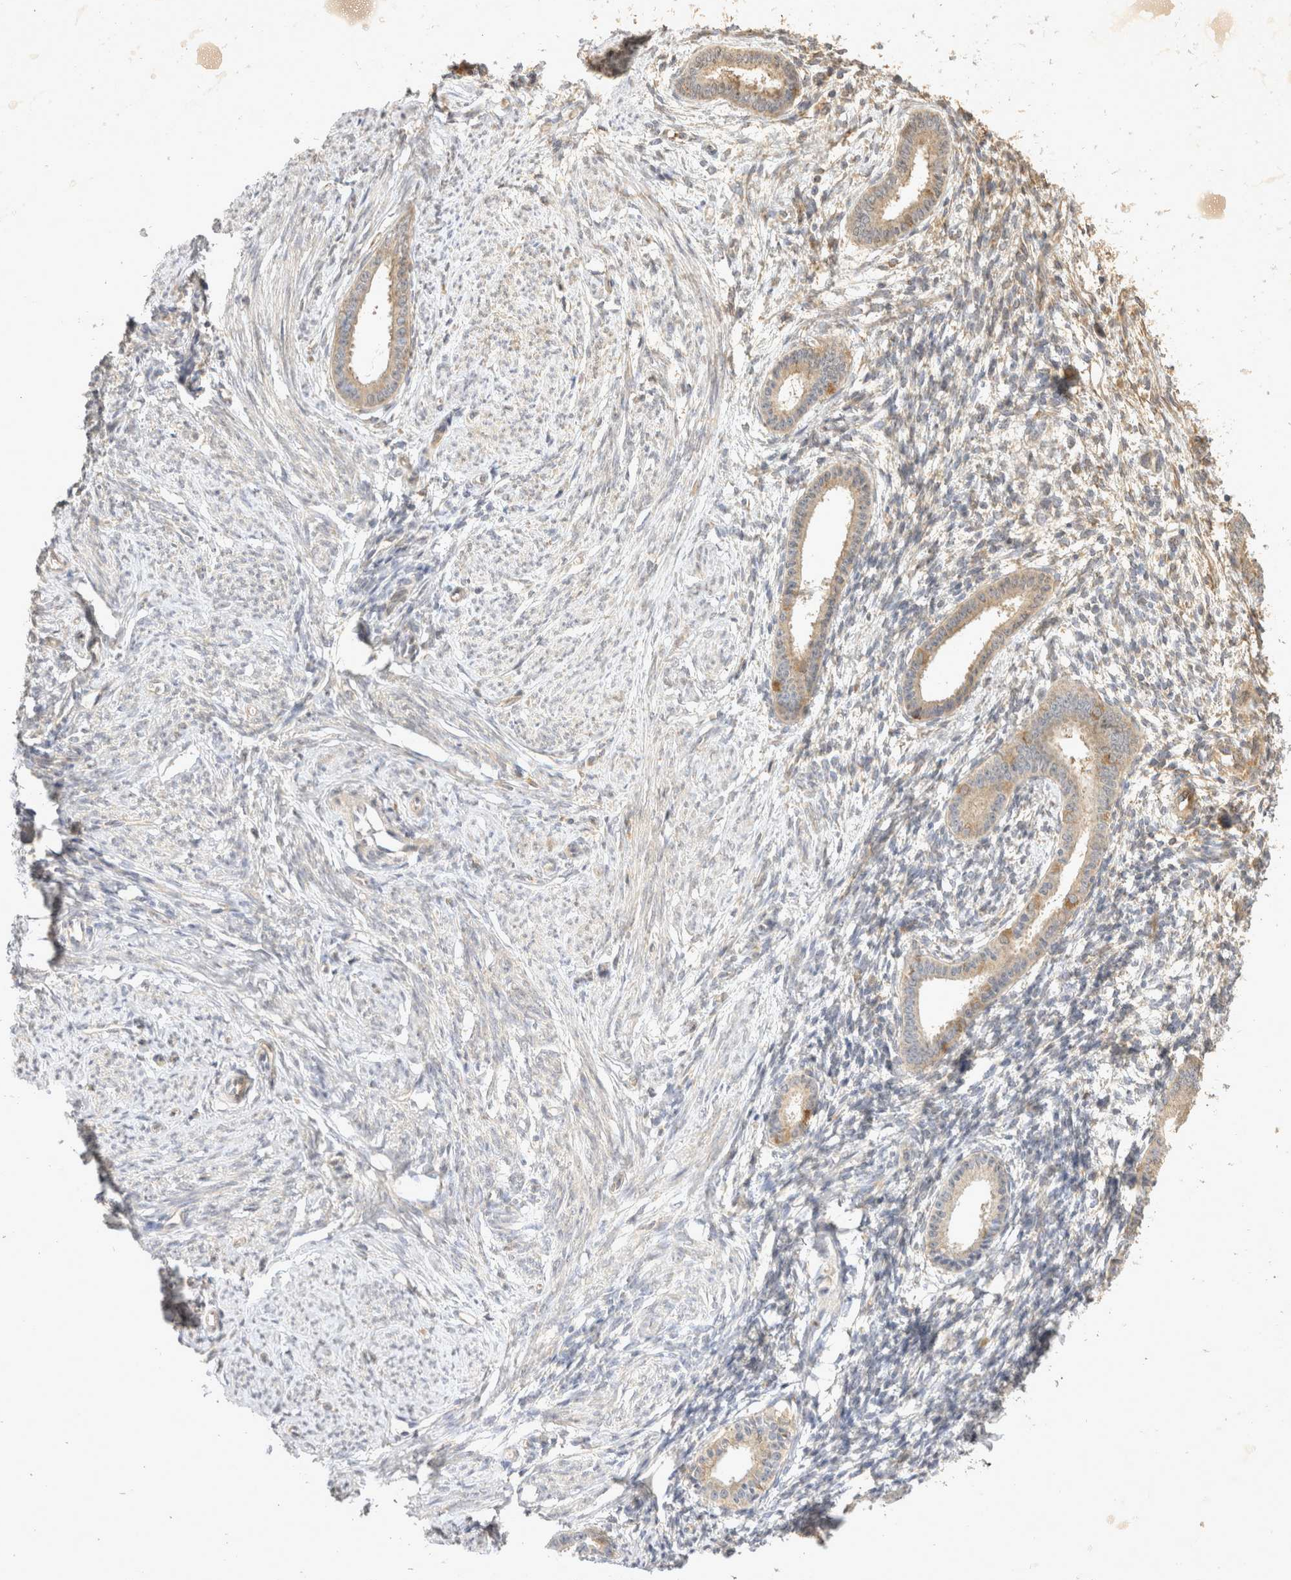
{"staining": {"intensity": "negative", "quantity": "none", "location": "none"}, "tissue": "endometrium", "cell_type": "Cells in endometrial stroma", "image_type": "normal", "snomed": [{"axis": "morphology", "description": "Normal tissue, NOS"}, {"axis": "topography", "description": "Endometrium"}], "caption": "Immunohistochemistry micrograph of benign endometrium: human endometrium stained with DAB shows no significant protein positivity in cells in endometrial stroma.", "gene": "EIF4G3", "patient": {"sex": "female", "age": 56}}